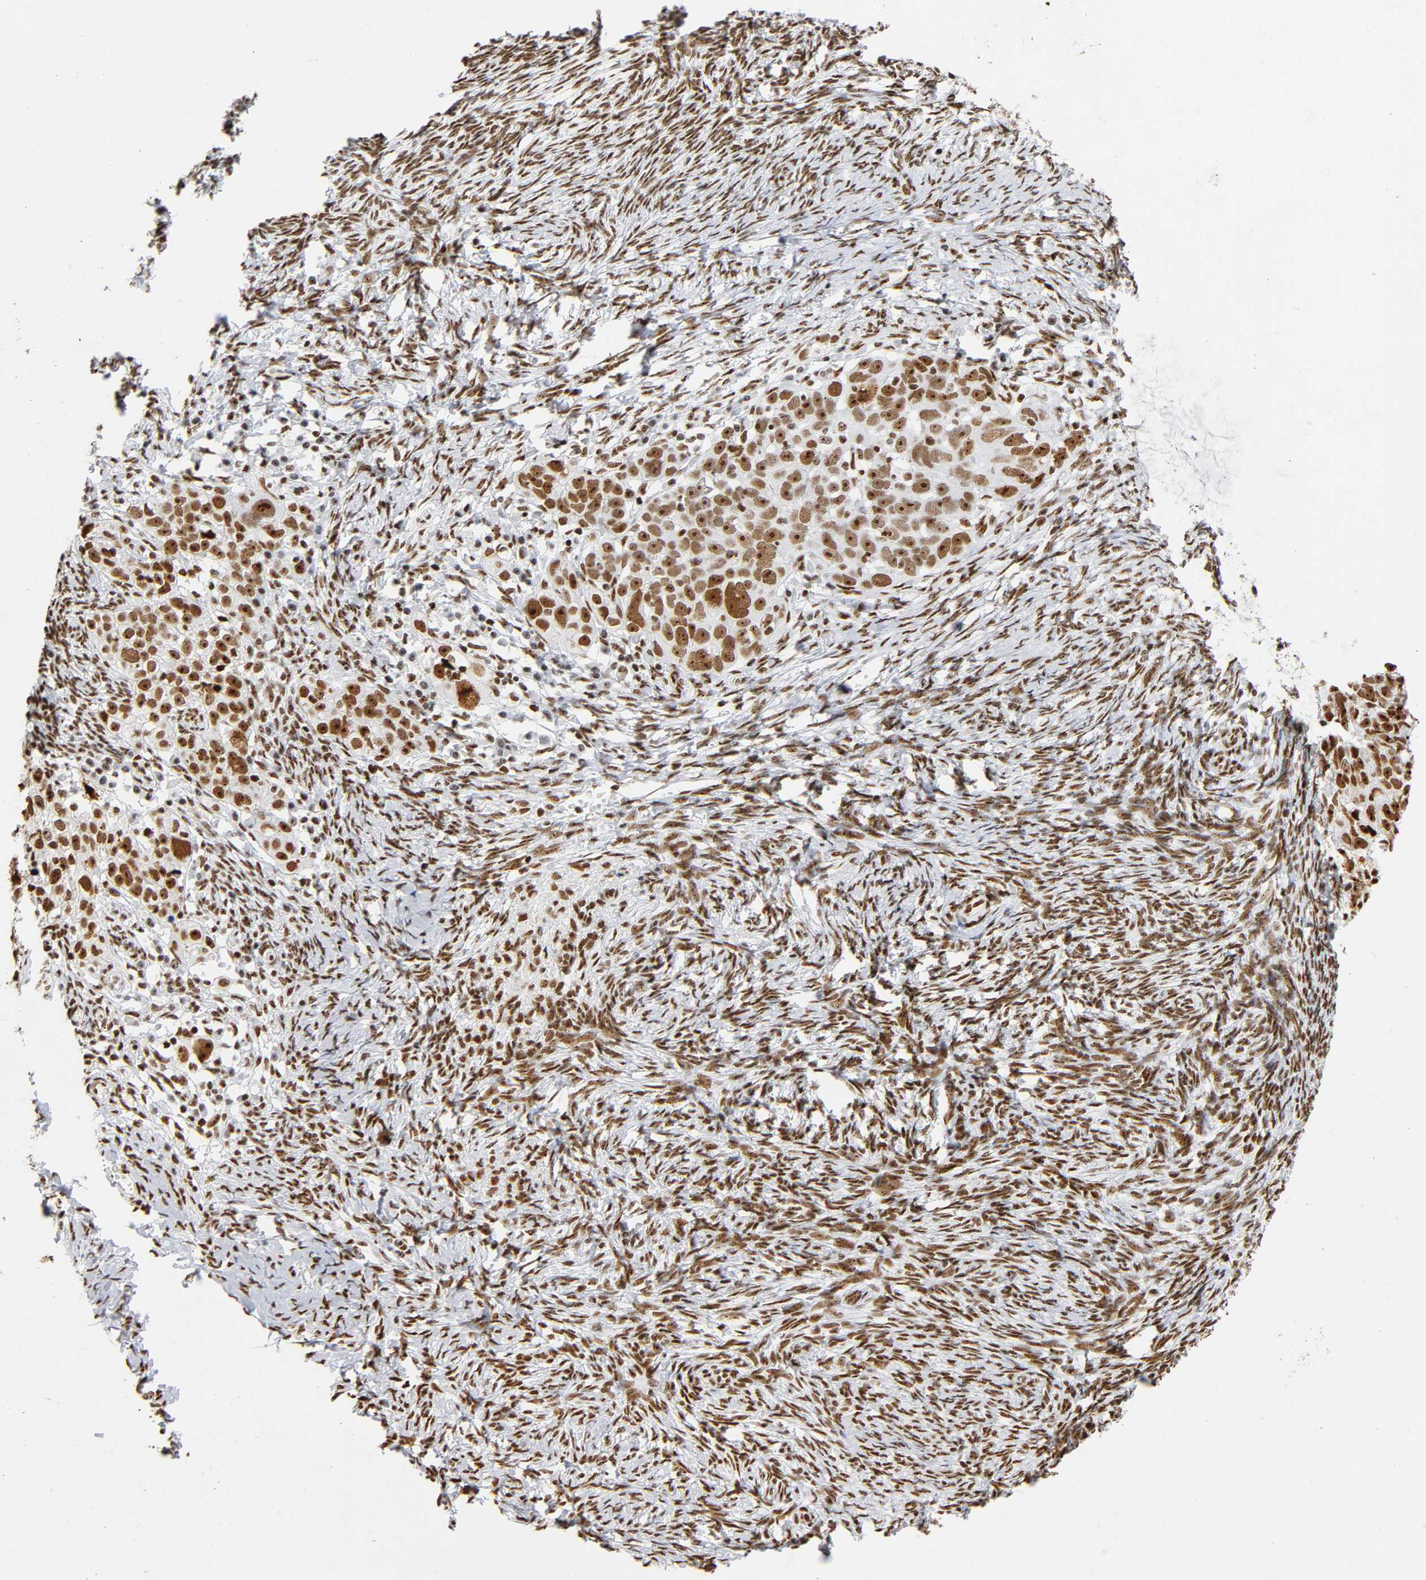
{"staining": {"intensity": "strong", "quantity": ">75%", "location": "nuclear"}, "tissue": "ovarian cancer", "cell_type": "Tumor cells", "image_type": "cancer", "snomed": [{"axis": "morphology", "description": "Normal tissue, NOS"}, {"axis": "morphology", "description": "Cystadenocarcinoma, serous, NOS"}, {"axis": "topography", "description": "Ovary"}], "caption": "Ovarian serous cystadenocarcinoma stained with a protein marker shows strong staining in tumor cells.", "gene": "UBTF", "patient": {"sex": "female", "age": 62}}